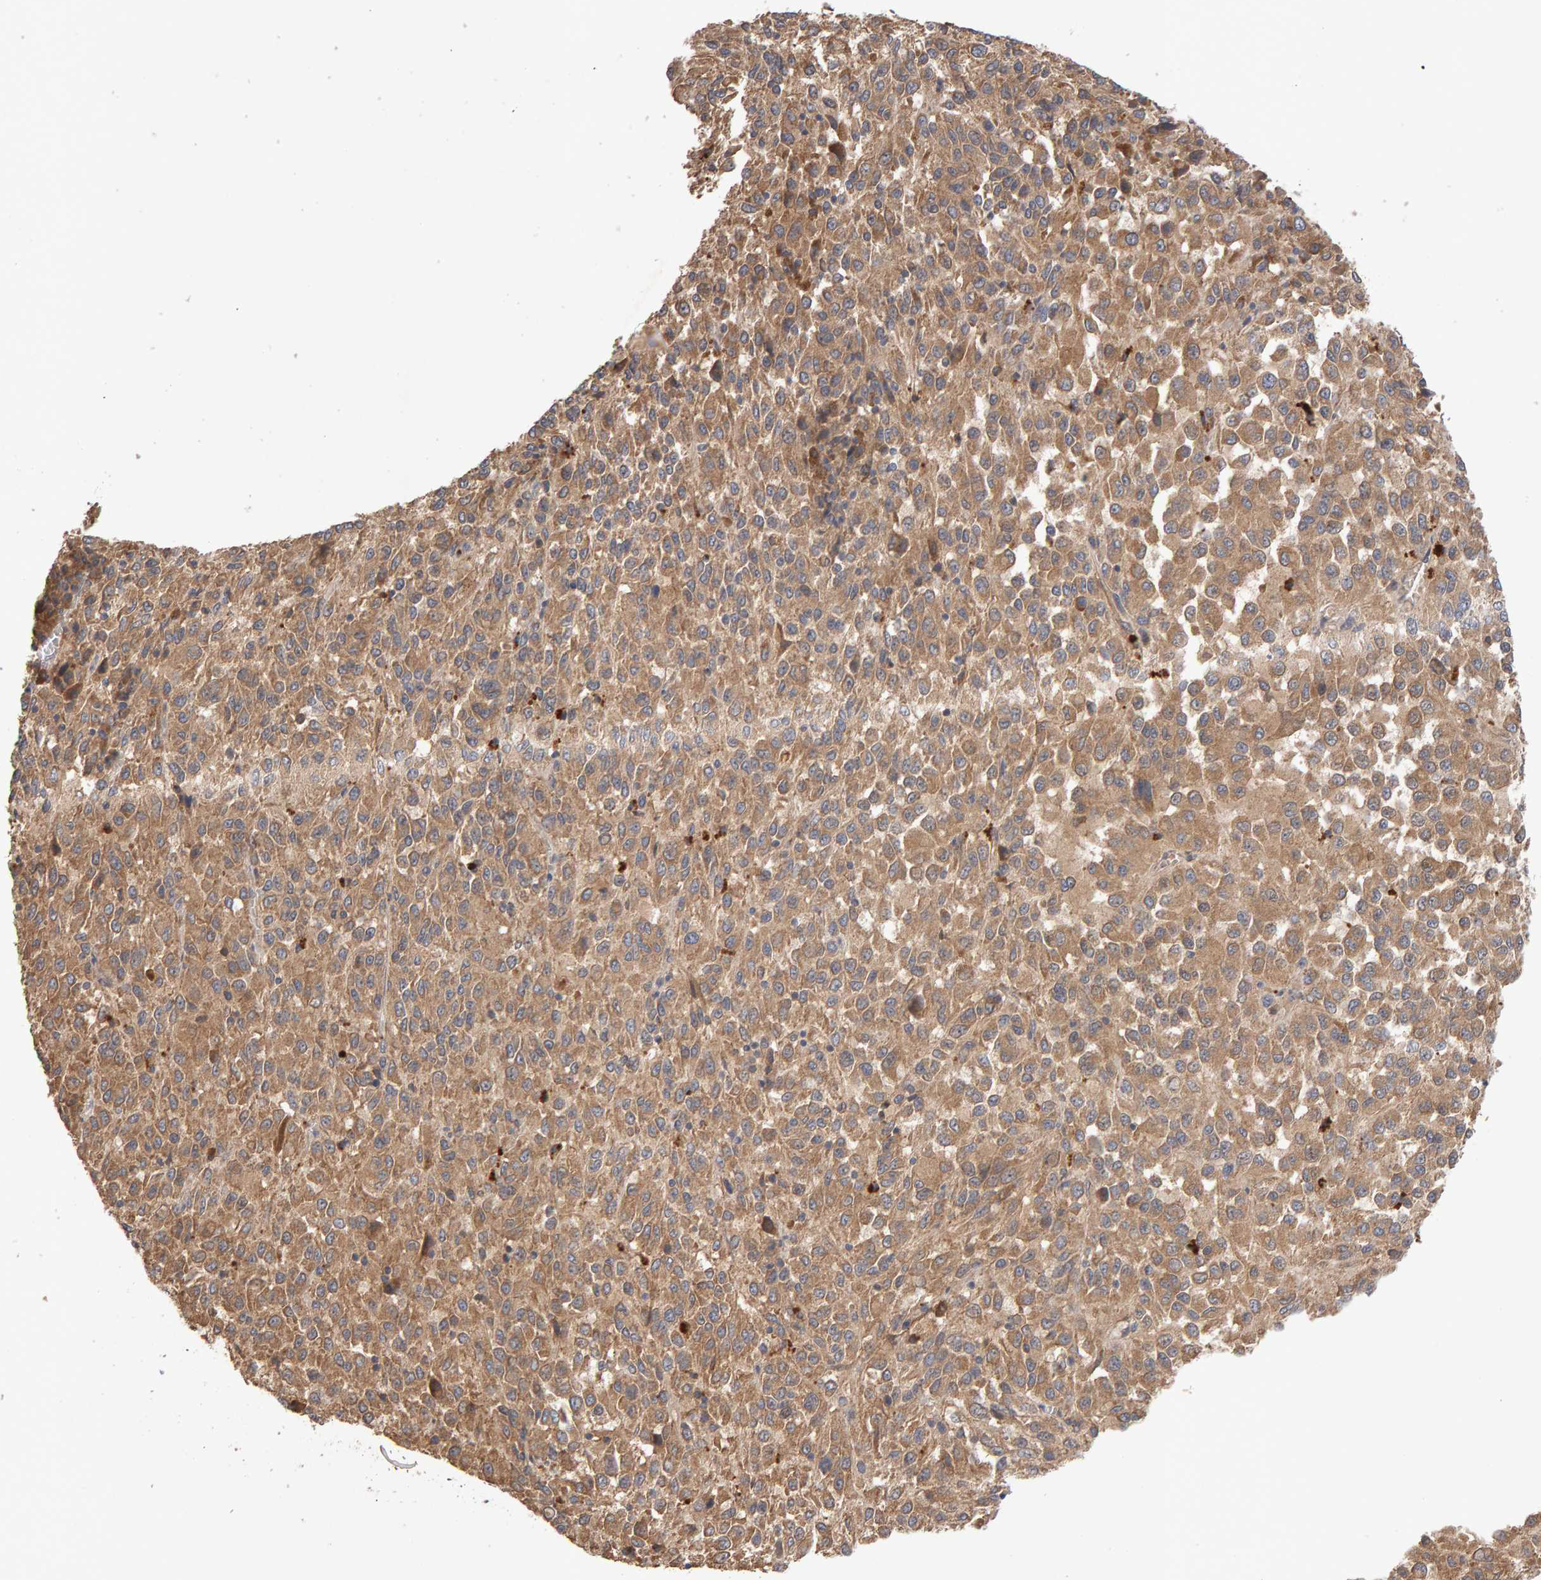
{"staining": {"intensity": "moderate", "quantity": ">75%", "location": "cytoplasmic/membranous"}, "tissue": "melanoma", "cell_type": "Tumor cells", "image_type": "cancer", "snomed": [{"axis": "morphology", "description": "Malignant melanoma, Metastatic site"}, {"axis": "topography", "description": "Lung"}], "caption": "Immunohistochemistry (IHC) staining of malignant melanoma (metastatic site), which displays medium levels of moderate cytoplasmic/membranous staining in about >75% of tumor cells indicating moderate cytoplasmic/membranous protein expression. The staining was performed using DAB (3,3'-diaminobenzidine) (brown) for protein detection and nuclei were counterstained in hematoxylin (blue).", "gene": "RNF19A", "patient": {"sex": "male", "age": 64}}